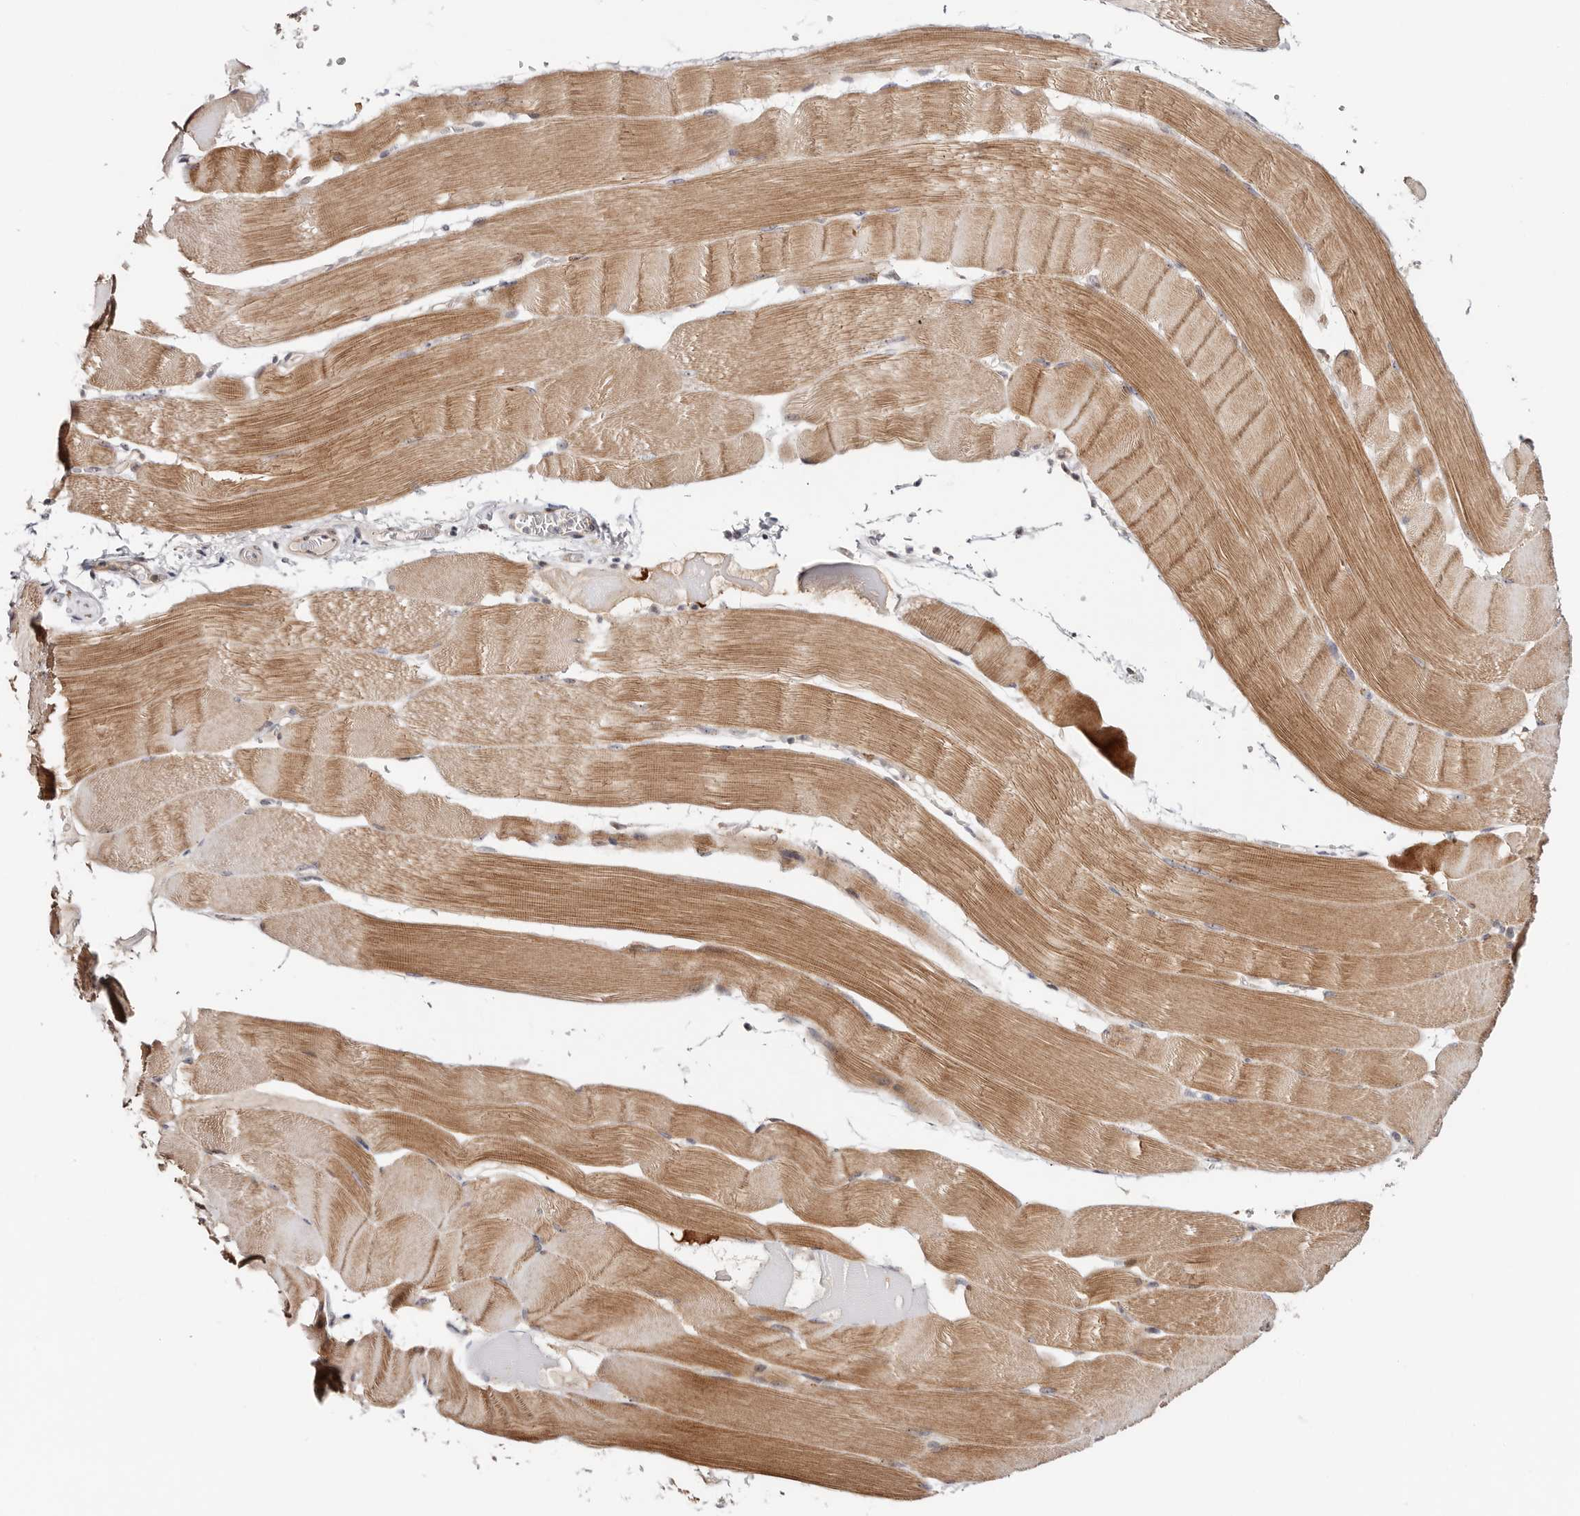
{"staining": {"intensity": "moderate", "quantity": "25%-75%", "location": "cytoplasmic/membranous"}, "tissue": "skeletal muscle", "cell_type": "Myocytes", "image_type": "normal", "snomed": [{"axis": "morphology", "description": "Normal tissue, NOS"}, {"axis": "topography", "description": "Skeletal muscle"}], "caption": "Brown immunohistochemical staining in normal skeletal muscle shows moderate cytoplasmic/membranous staining in about 25%-75% of myocytes.", "gene": "ODF2L", "patient": {"sex": "male", "age": 62}}